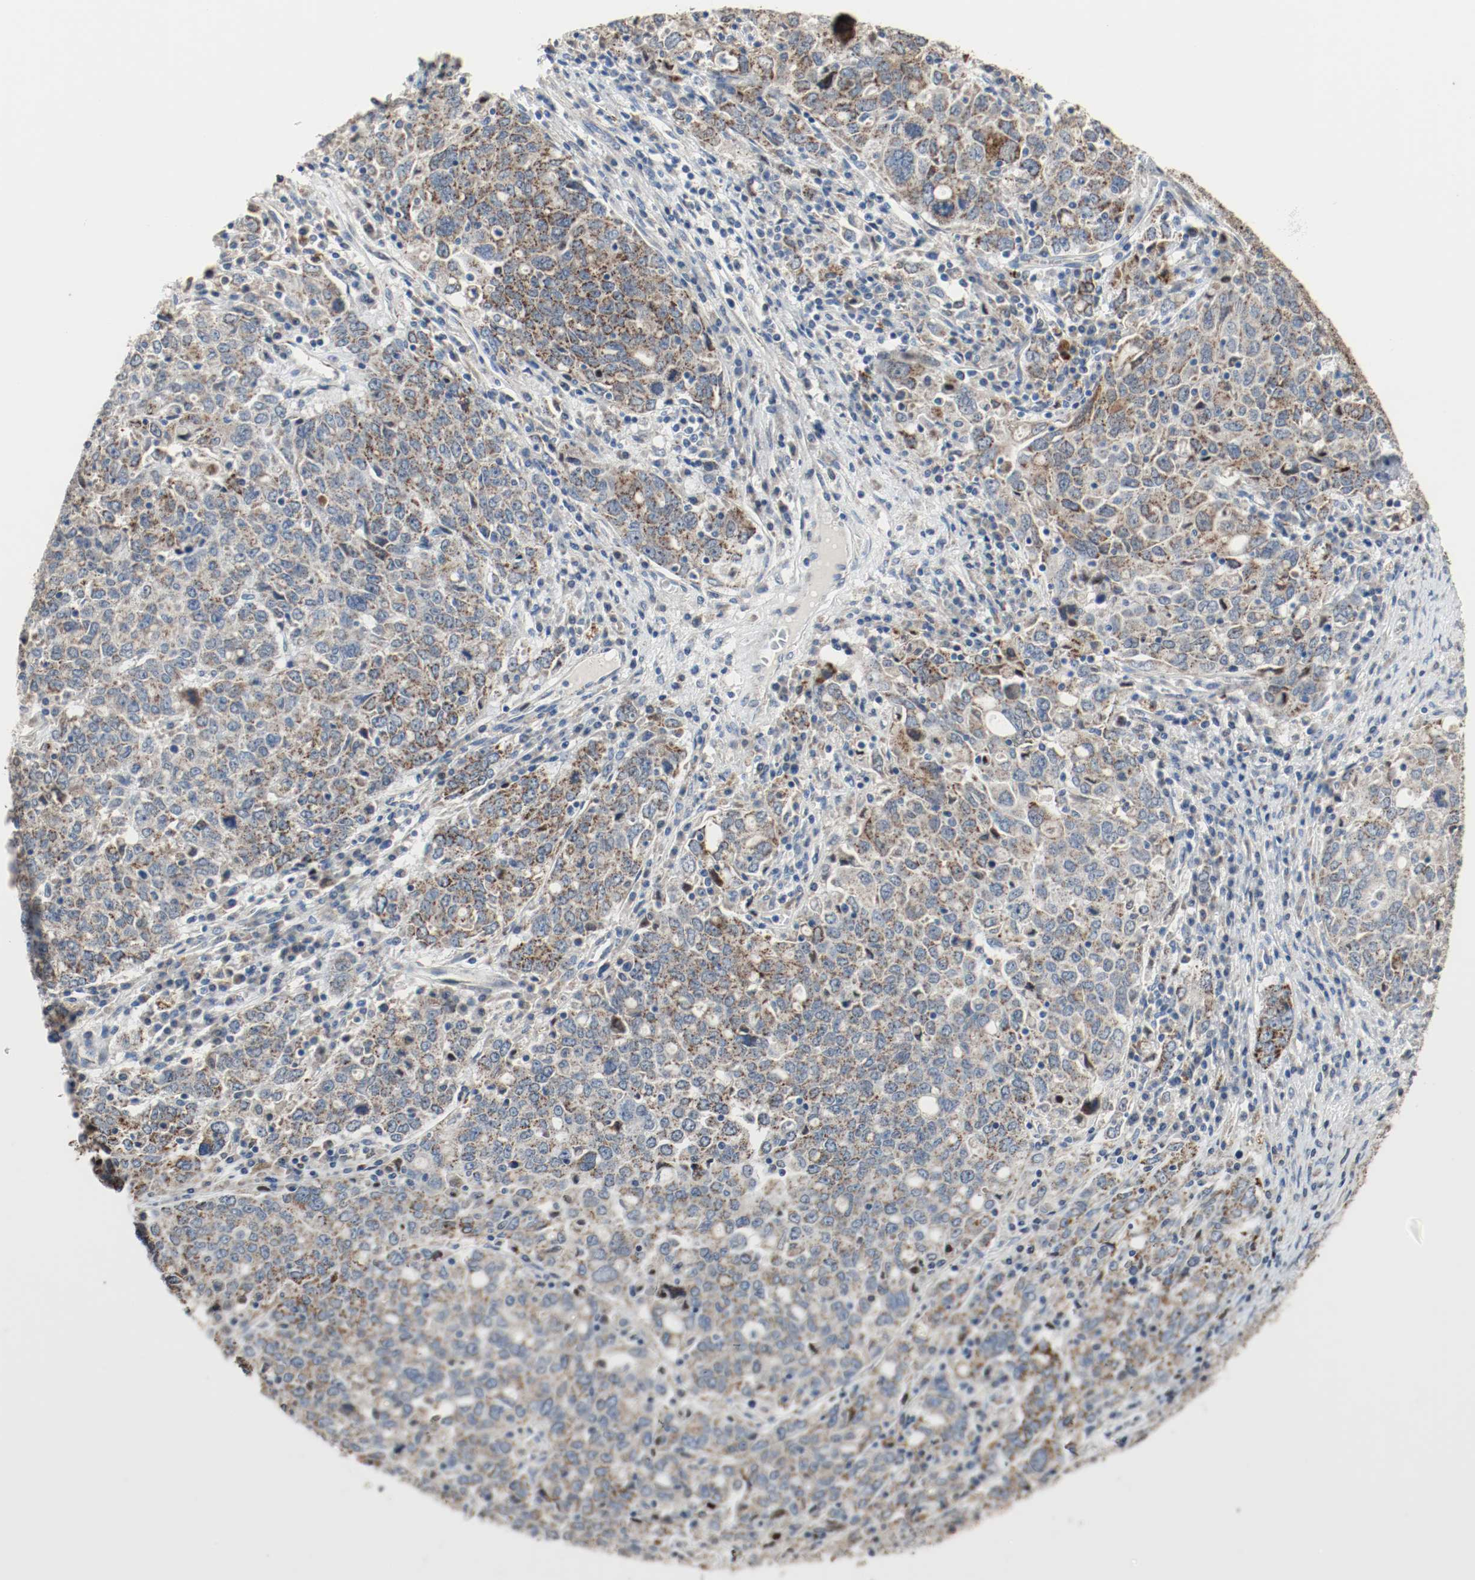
{"staining": {"intensity": "strong", "quantity": ">75%", "location": "cytoplasmic/membranous"}, "tissue": "ovarian cancer", "cell_type": "Tumor cells", "image_type": "cancer", "snomed": [{"axis": "morphology", "description": "Carcinoma, endometroid"}, {"axis": "topography", "description": "Ovary"}], "caption": "A histopathology image of ovarian cancer (endometroid carcinoma) stained for a protein reveals strong cytoplasmic/membranous brown staining in tumor cells. (brown staining indicates protein expression, while blue staining denotes nuclei).", "gene": "ALDH4A1", "patient": {"sex": "female", "age": 62}}